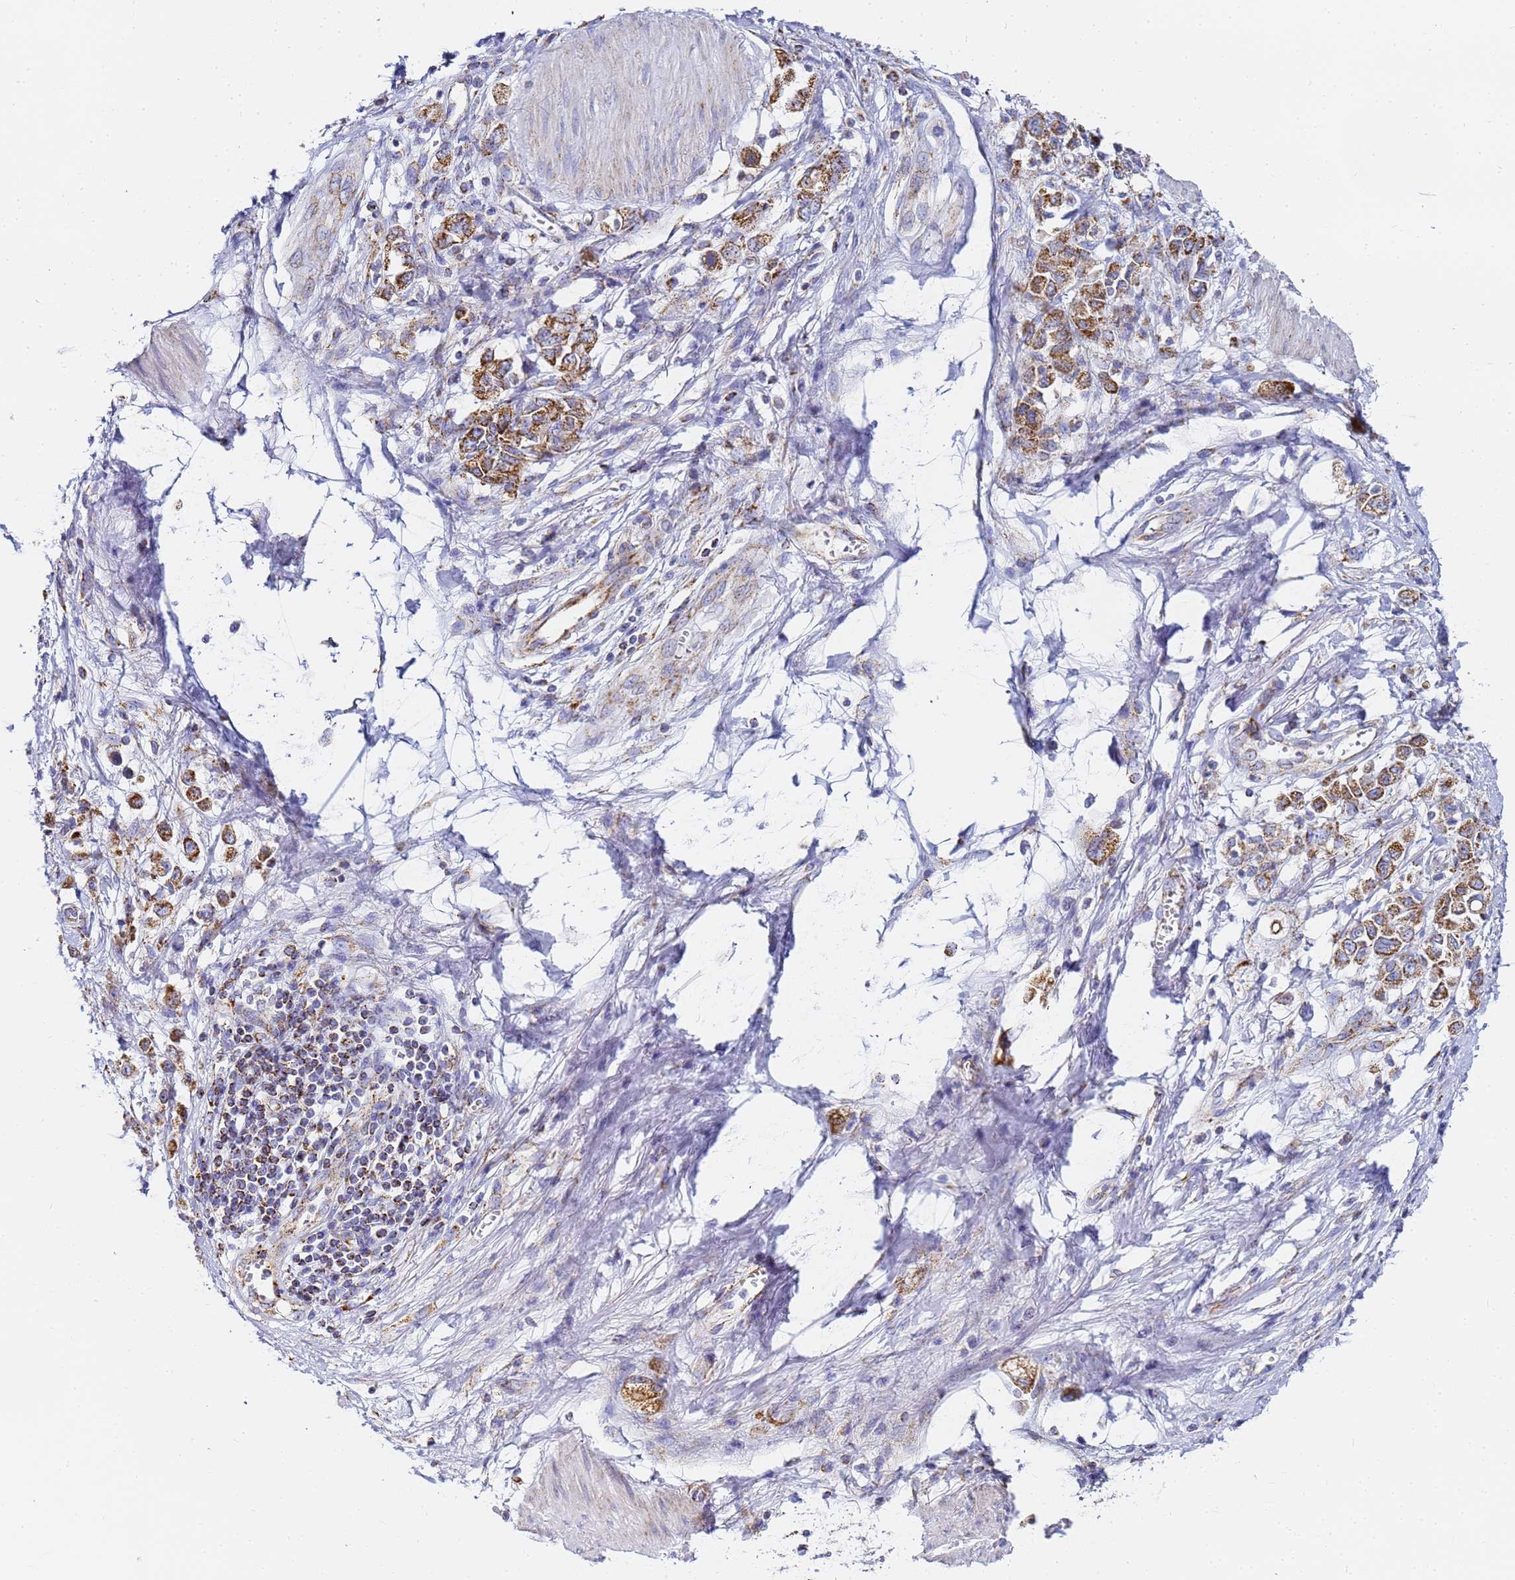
{"staining": {"intensity": "moderate", "quantity": ">75%", "location": "cytoplasmic/membranous"}, "tissue": "stomach cancer", "cell_type": "Tumor cells", "image_type": "cancer", "snomed": [{"axis": "morphology", "description": "Adenocarcinoma, NOS"}, {"axis": "topography", "description": "Stomach"}], "caption": "Protein staining by immunohistochemistry shows moderate cytoplasmic/membranous positivity in approximately >75% of tumor cells in stomach cancer (adenocarcinoma). Nuclei are stained in blue.", "gene": "CNIH4", "patient": {"sex": "female", "age": 76}}